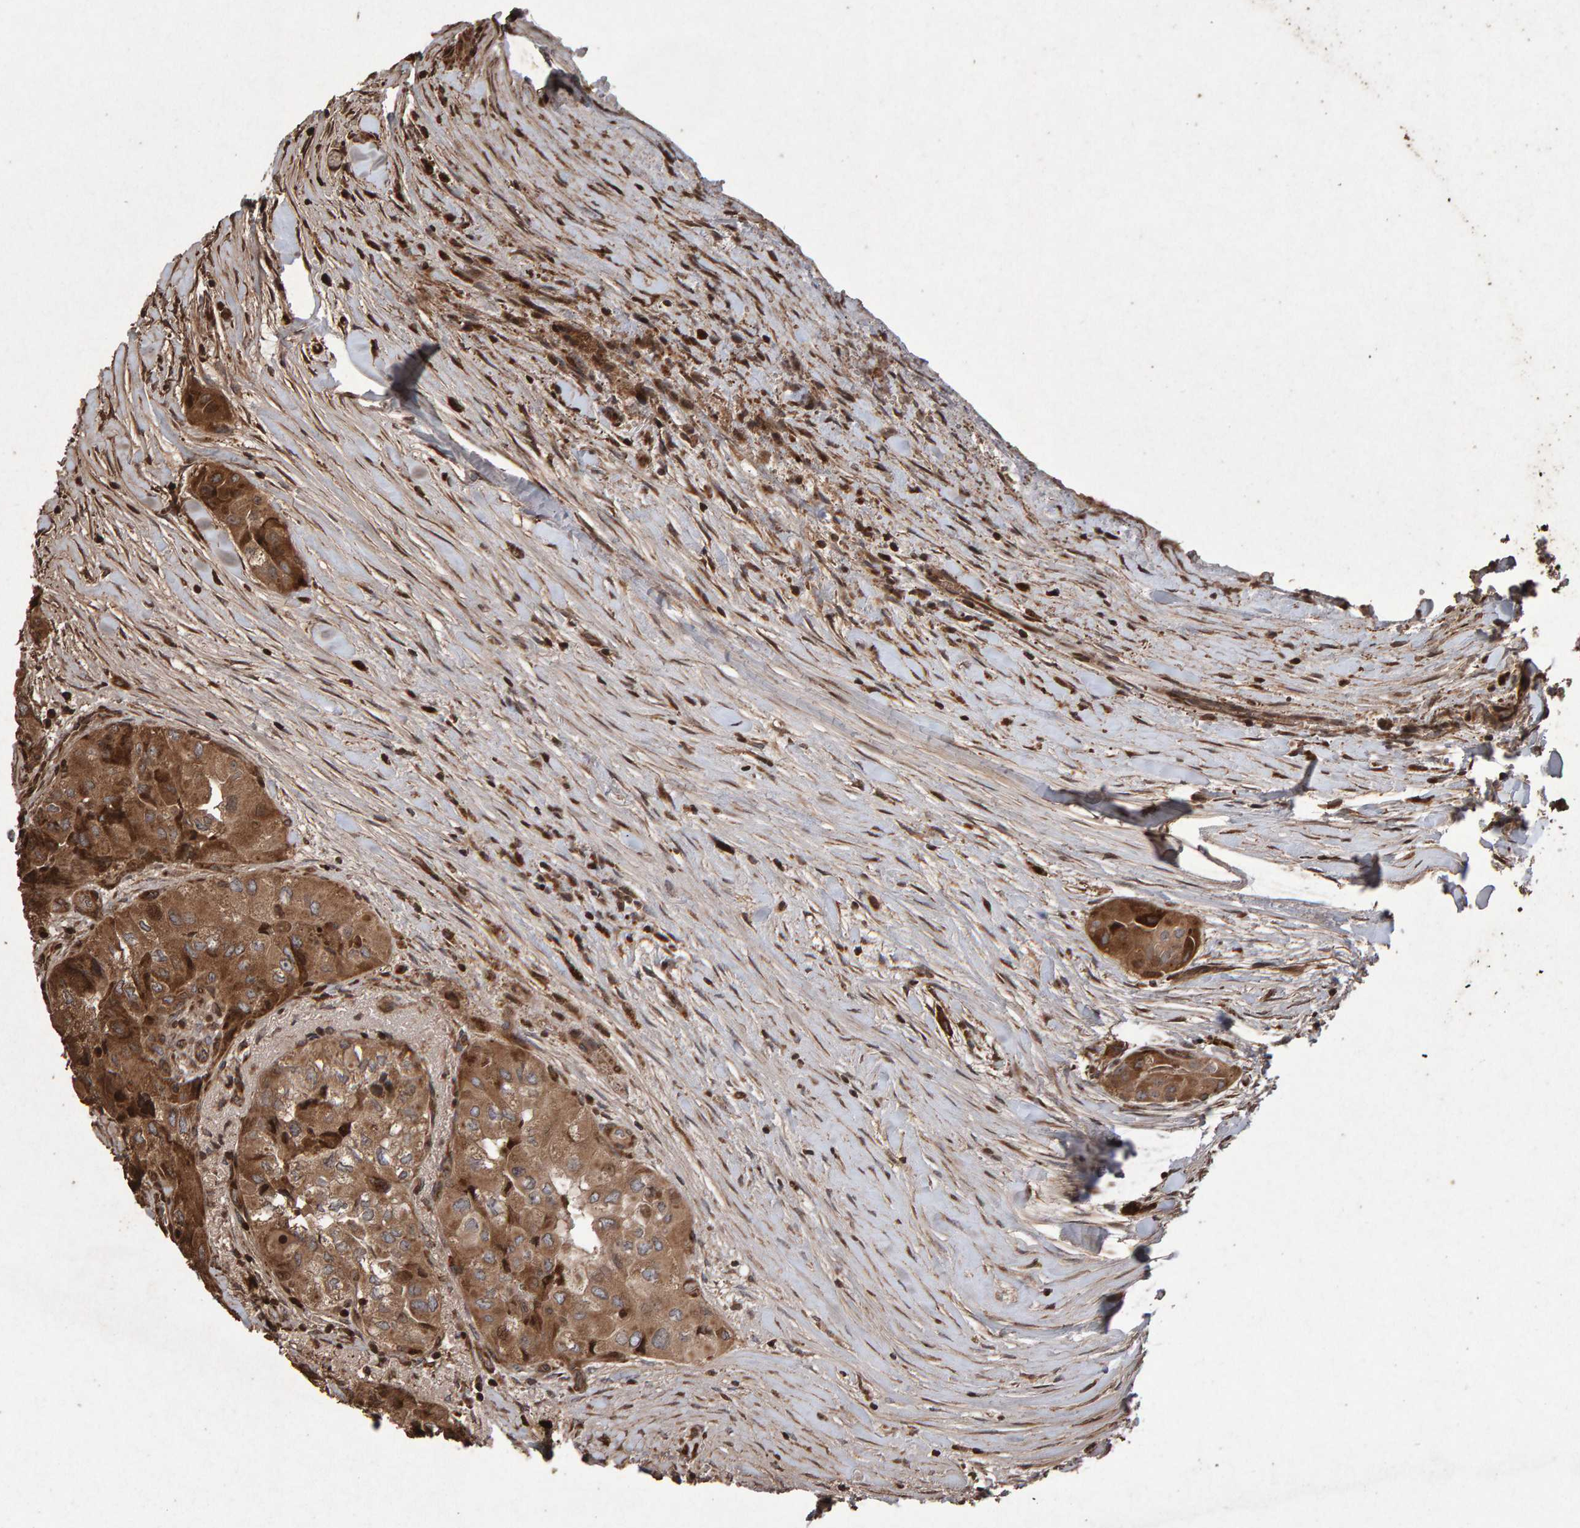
{"staining": {"intensity": "moderate", "quantity": ">75%", "location": "cytoplasmic/membranous"}, "tissue": "thyroid cancer", "cell_type": "Tumor cells", "image_type": "cancer", "snomed": [{"axis": "morphology", "description": "Papillary adenocarcinoma, NOS"}, {"axis": "topography", "description": "Thyroid gland"}], "caption": "Immunohistochemical staining of thyroid cancer displays medium levels of moderate cytoplasmic/membranous protein expression in approximately >75% of tumor cells. Using DAB (3,3'-diaminobenzidine) (brown) and hematoxylin (blue) stains, captured at high magnification using brightfield microscopy.", "gene": "OSBP2", "patient": {"sex": "female", "age": 59}}